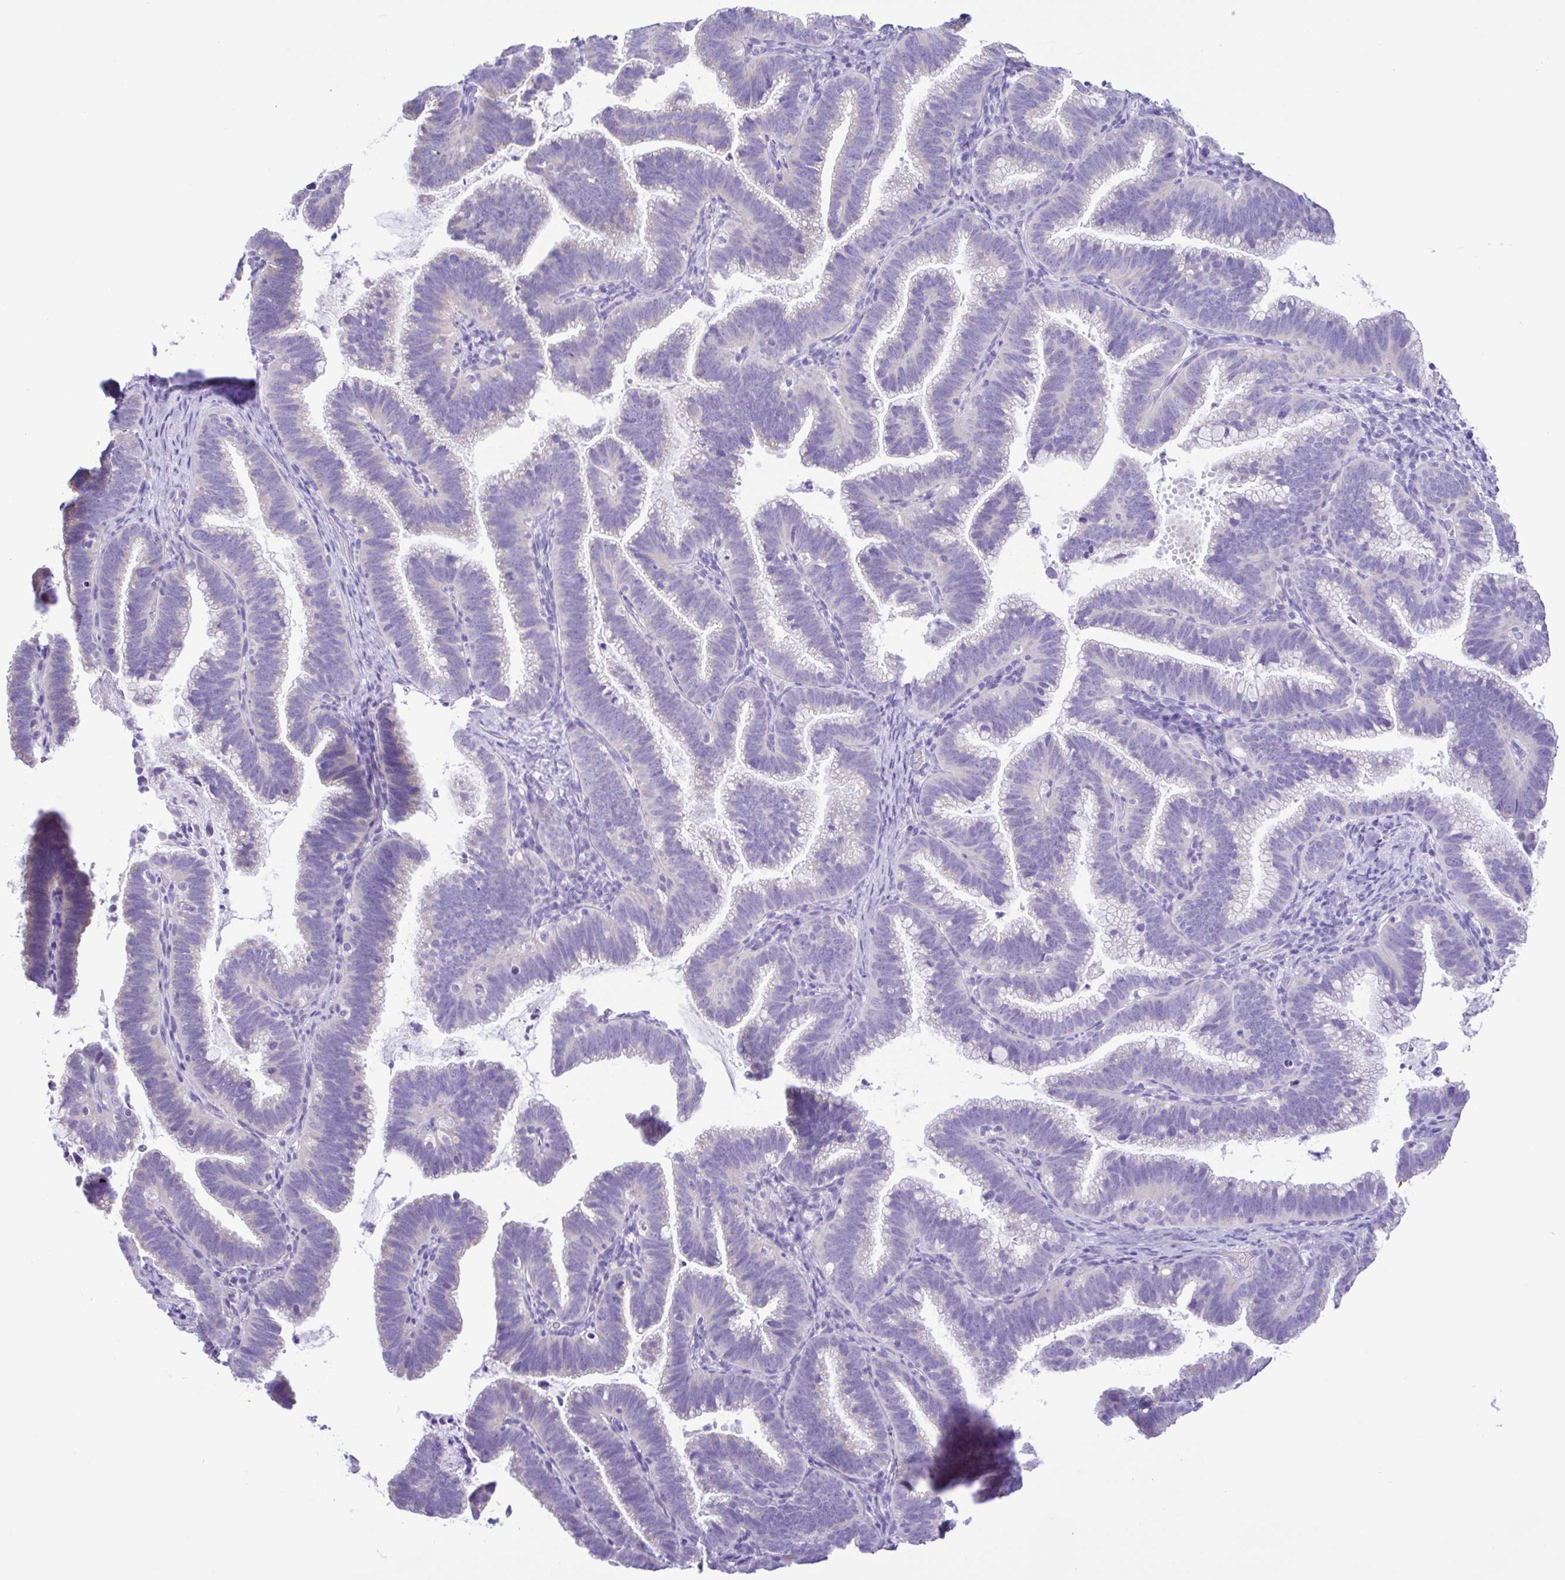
{"staining": {"intensity": "negative", "quantity": "none", "location": "none"}, "tissue": "cervical cancer", "cell_type": "Tumor cells", "image_type": "cancer", "snomed": [{"axis": "morphology", "description": "Adenocarcinoma, NOS"}, {"axis": "topography", "description": "Cervix"}], "caption": "High power microscopy photomicrograph of an immunohistochemistry (IHC) micrograph of cervical cancer, revealing no significant staining in tumor cells.", "gene": "CD72", "patient": {"sex": "female", "age": 61}}